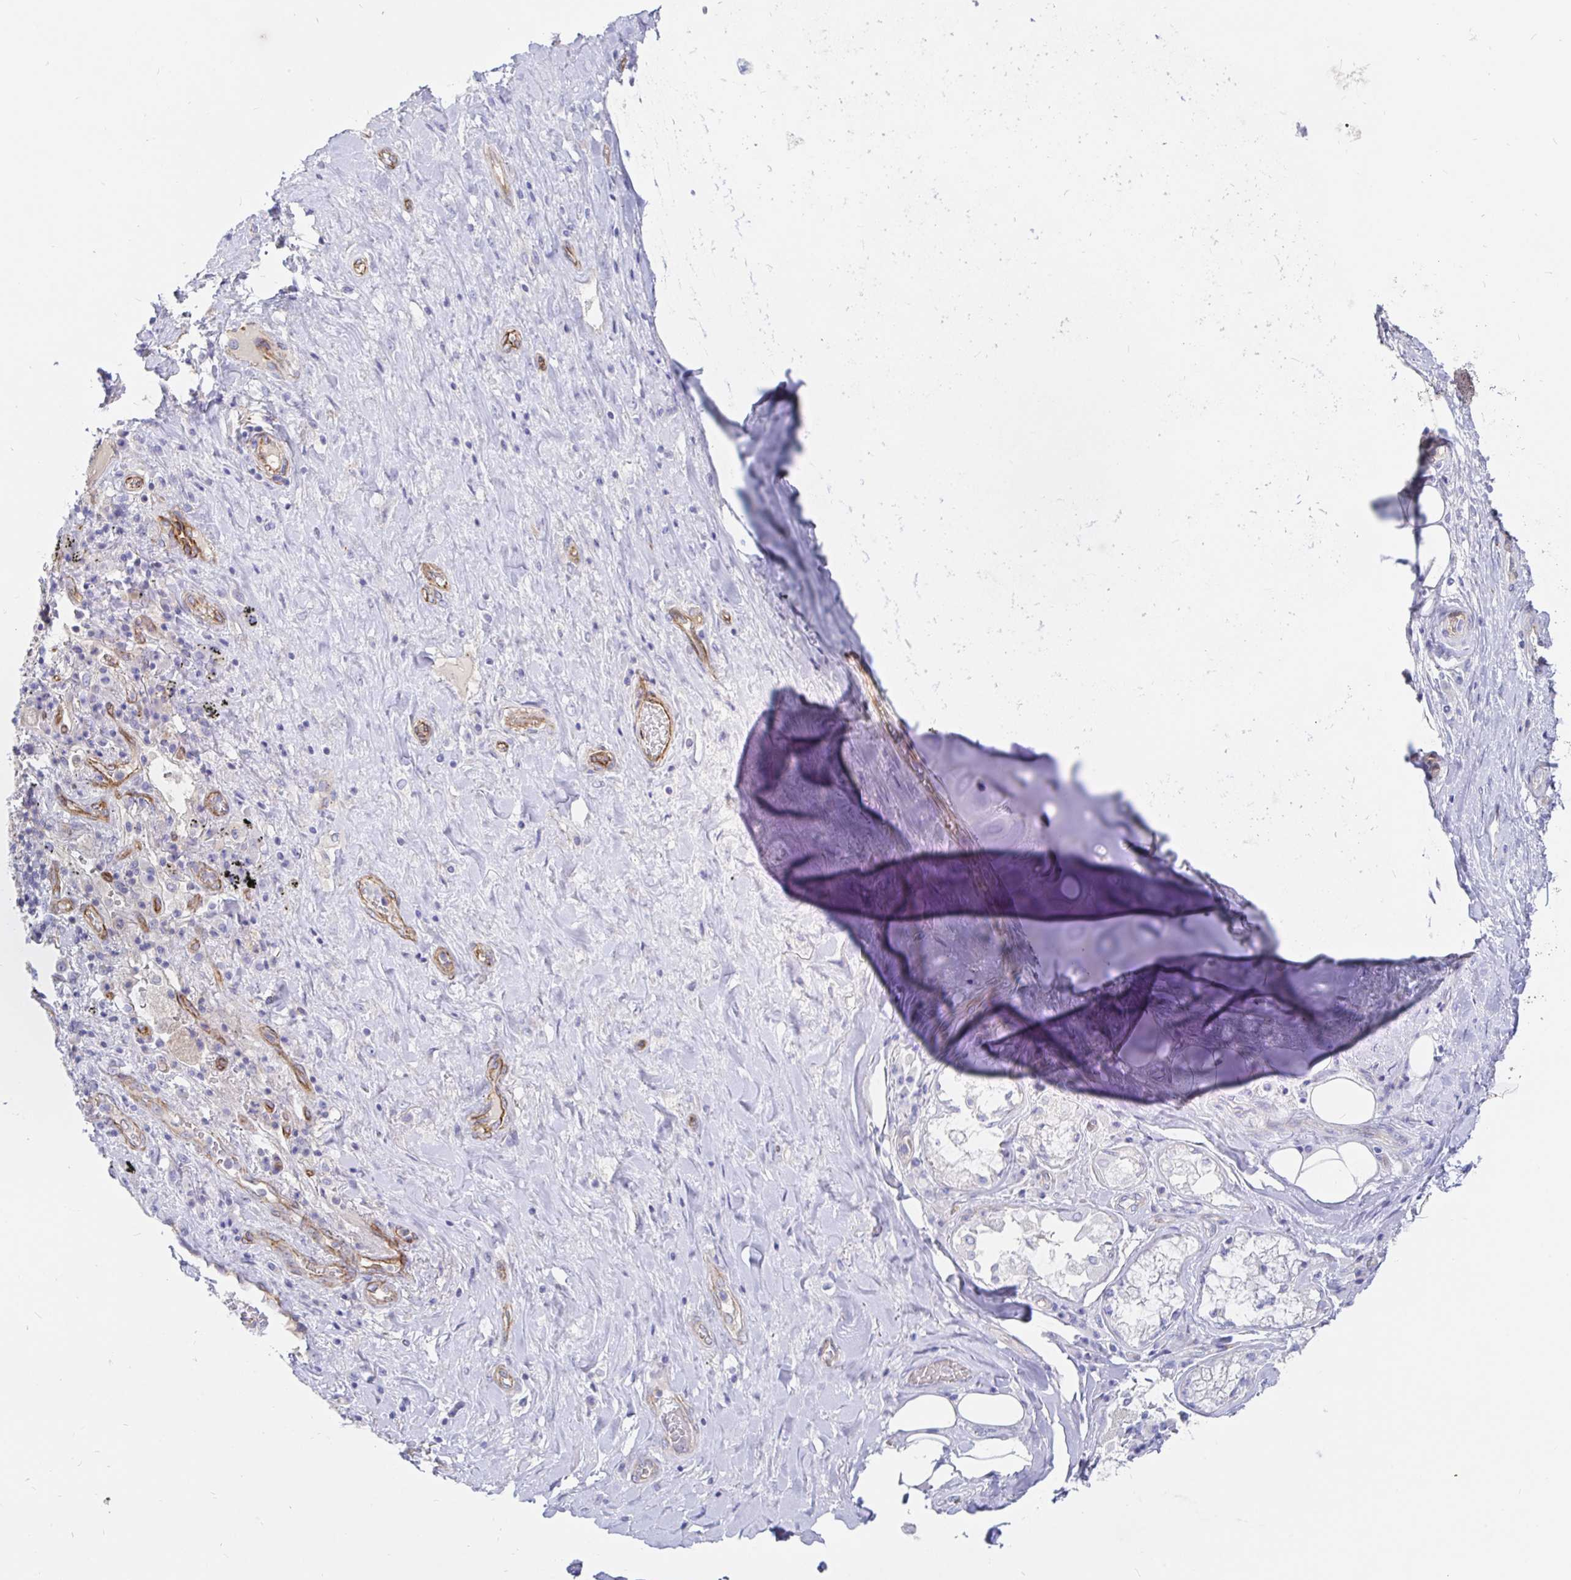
{"staining": {"intensity": "negative", "quantity": "none", "location": "none"}, "tissue": "adipose tissue", "cell_type": "Adipocytes", "image_type": "normal", "snomed": [{"axis": "morphology", "description": "Normal tissue, NOS"}, {"axis": "topography", "description": "Cartilage tissue"}, {"axis": "topography", "description": "Bronchus"}], "caption": "Protein analysis of normal adipose tissue demonstrates no significant positivity in adipocytes. (DAB immunohistochemistry (IHC) visualized using brightfield microscopy, high magnification).", "gene": "COX16", "patient": {"sex": "male", "age": 64}}